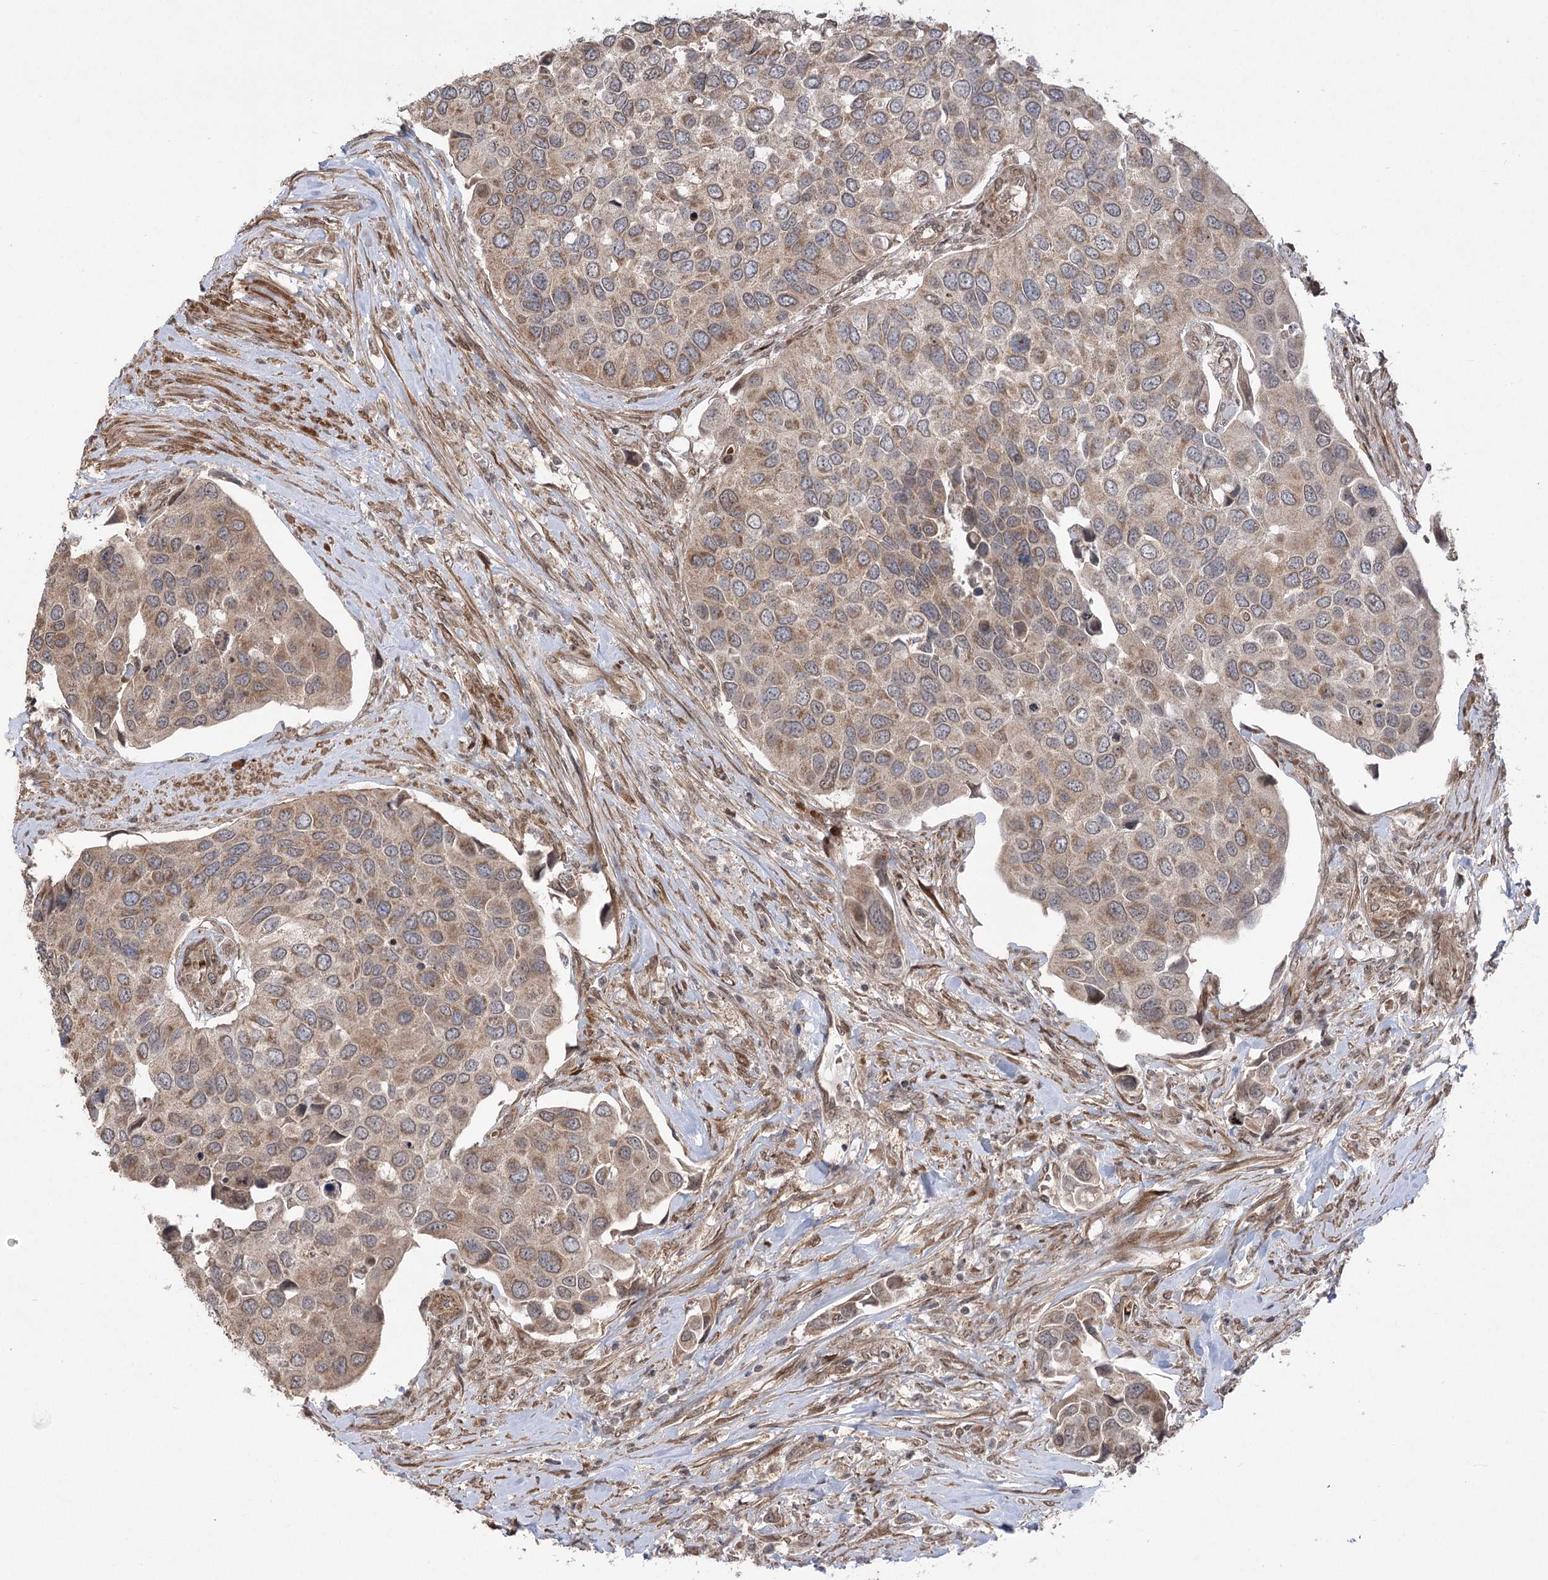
{"staining": {"intensity": "weak", "quantity": ">75%", "location": "cytoplasmic/membranous"}, "tissue": "urothelial cancer", "cell_type": "Tumor cells", "image_type": "cancer", "snomed": [{"axis": "morphology", "description": "Urothelial carcinoma, High grade"}, {"axis": "topography", "description": "Urinary bladder"}], "caption": "Urothelial cancer was stained to show a protein in brown. There is low levels of weak cytoplasmic/membranous positivity in approximately >75% of tumor cells. Nuclei are stained in blue.", "gene": "TENM2", "patient": {"sex": "male", "age": 74}}